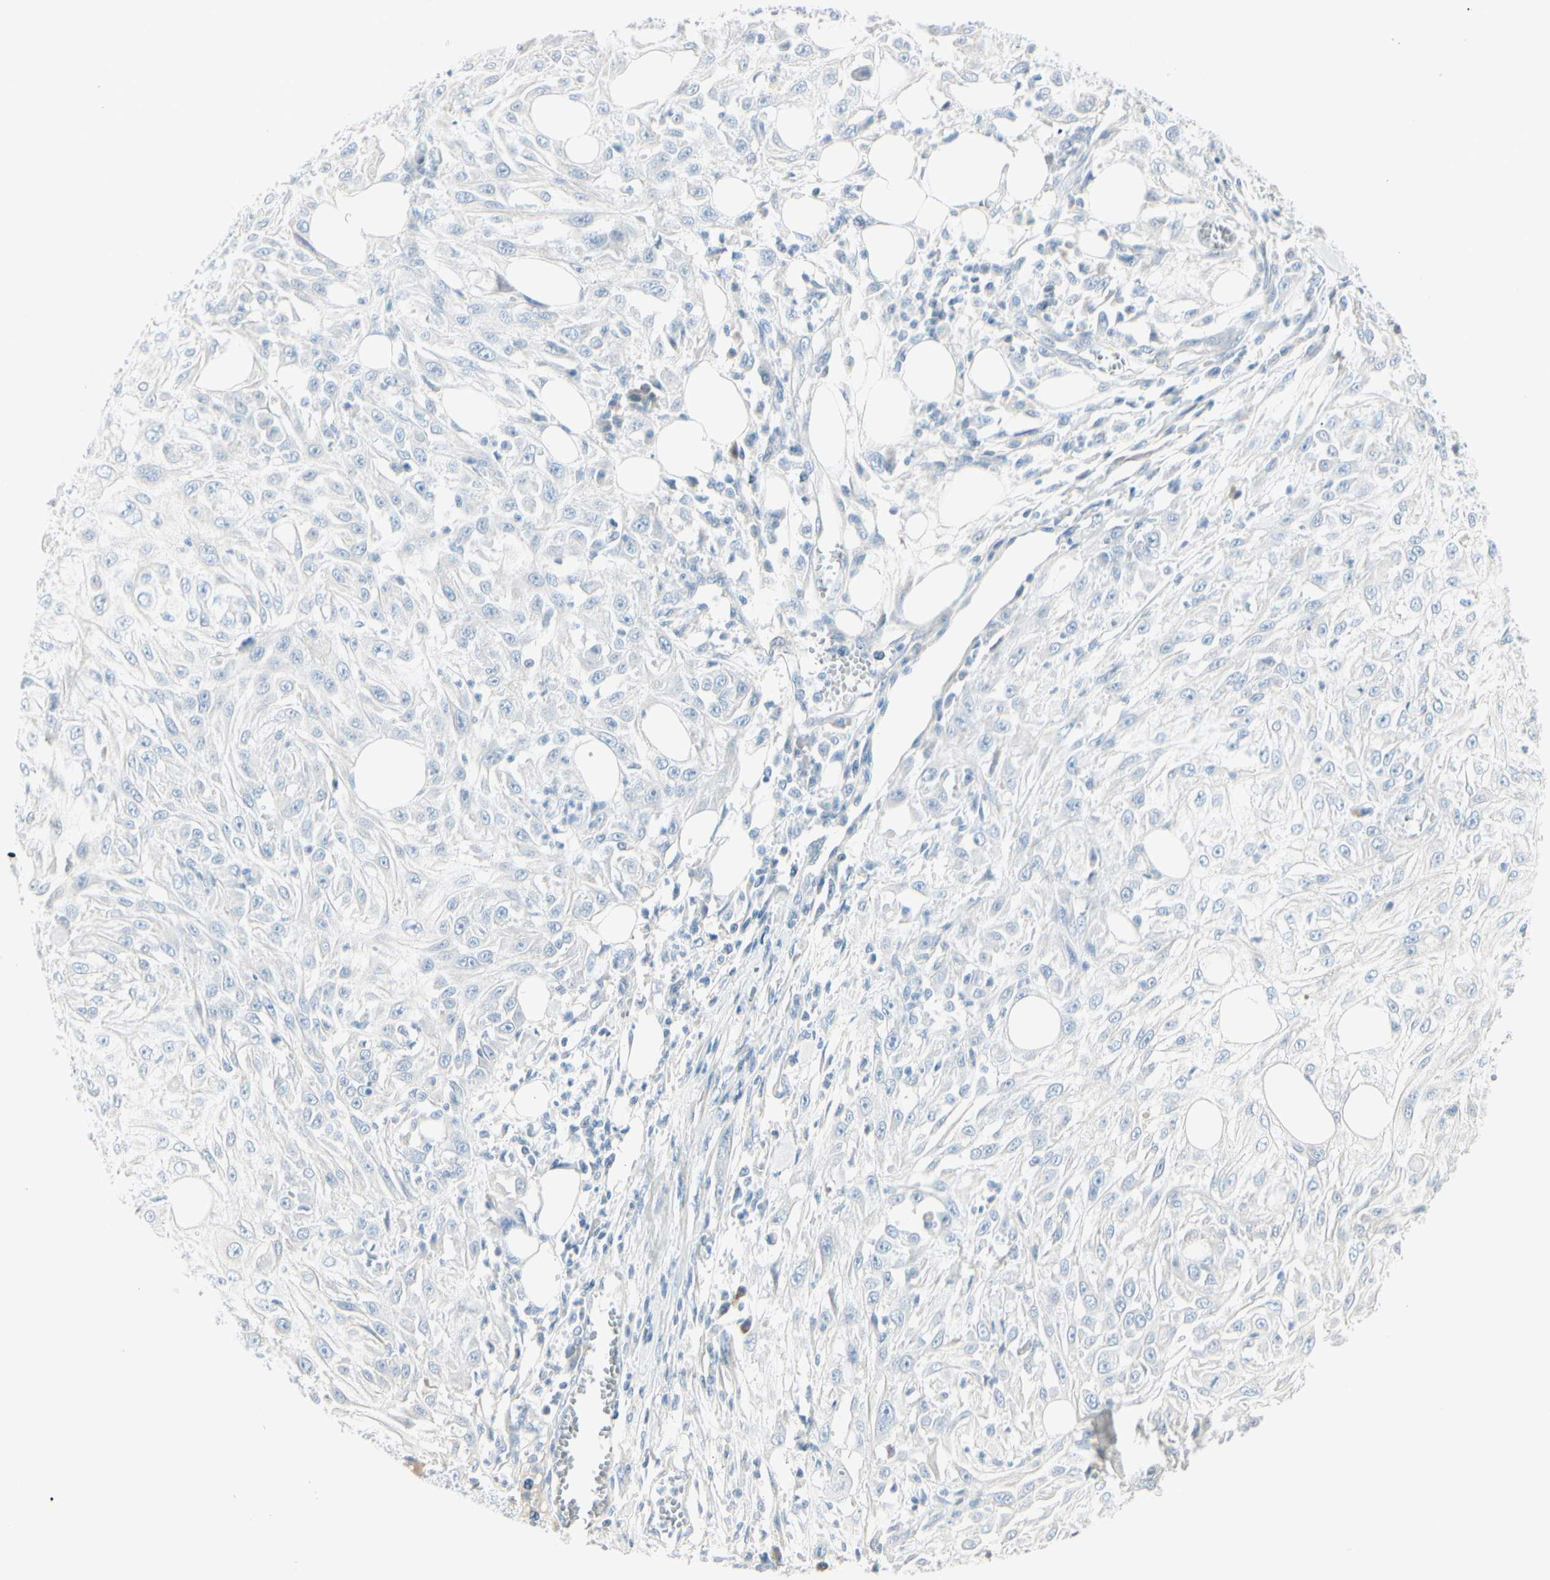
{"staining": {"intensity": "negative", "quantity": "none", "location": "none"}, "tissue": "skin cancer", "cell_type": "Tumor cells", "image_type": "cancer", "snomed": [{"axis": "morphology", "description": "Squamous cell carcinoma, NOS"}, {"axis": "topography", "description": "Skin"}], "caption": "Micrograph shows no protein staining in tumor cells of squamous cell carcinoma (skin) tissue.", "gene": "CDHR5", "patient": {"sex": "male", "age": 75}}